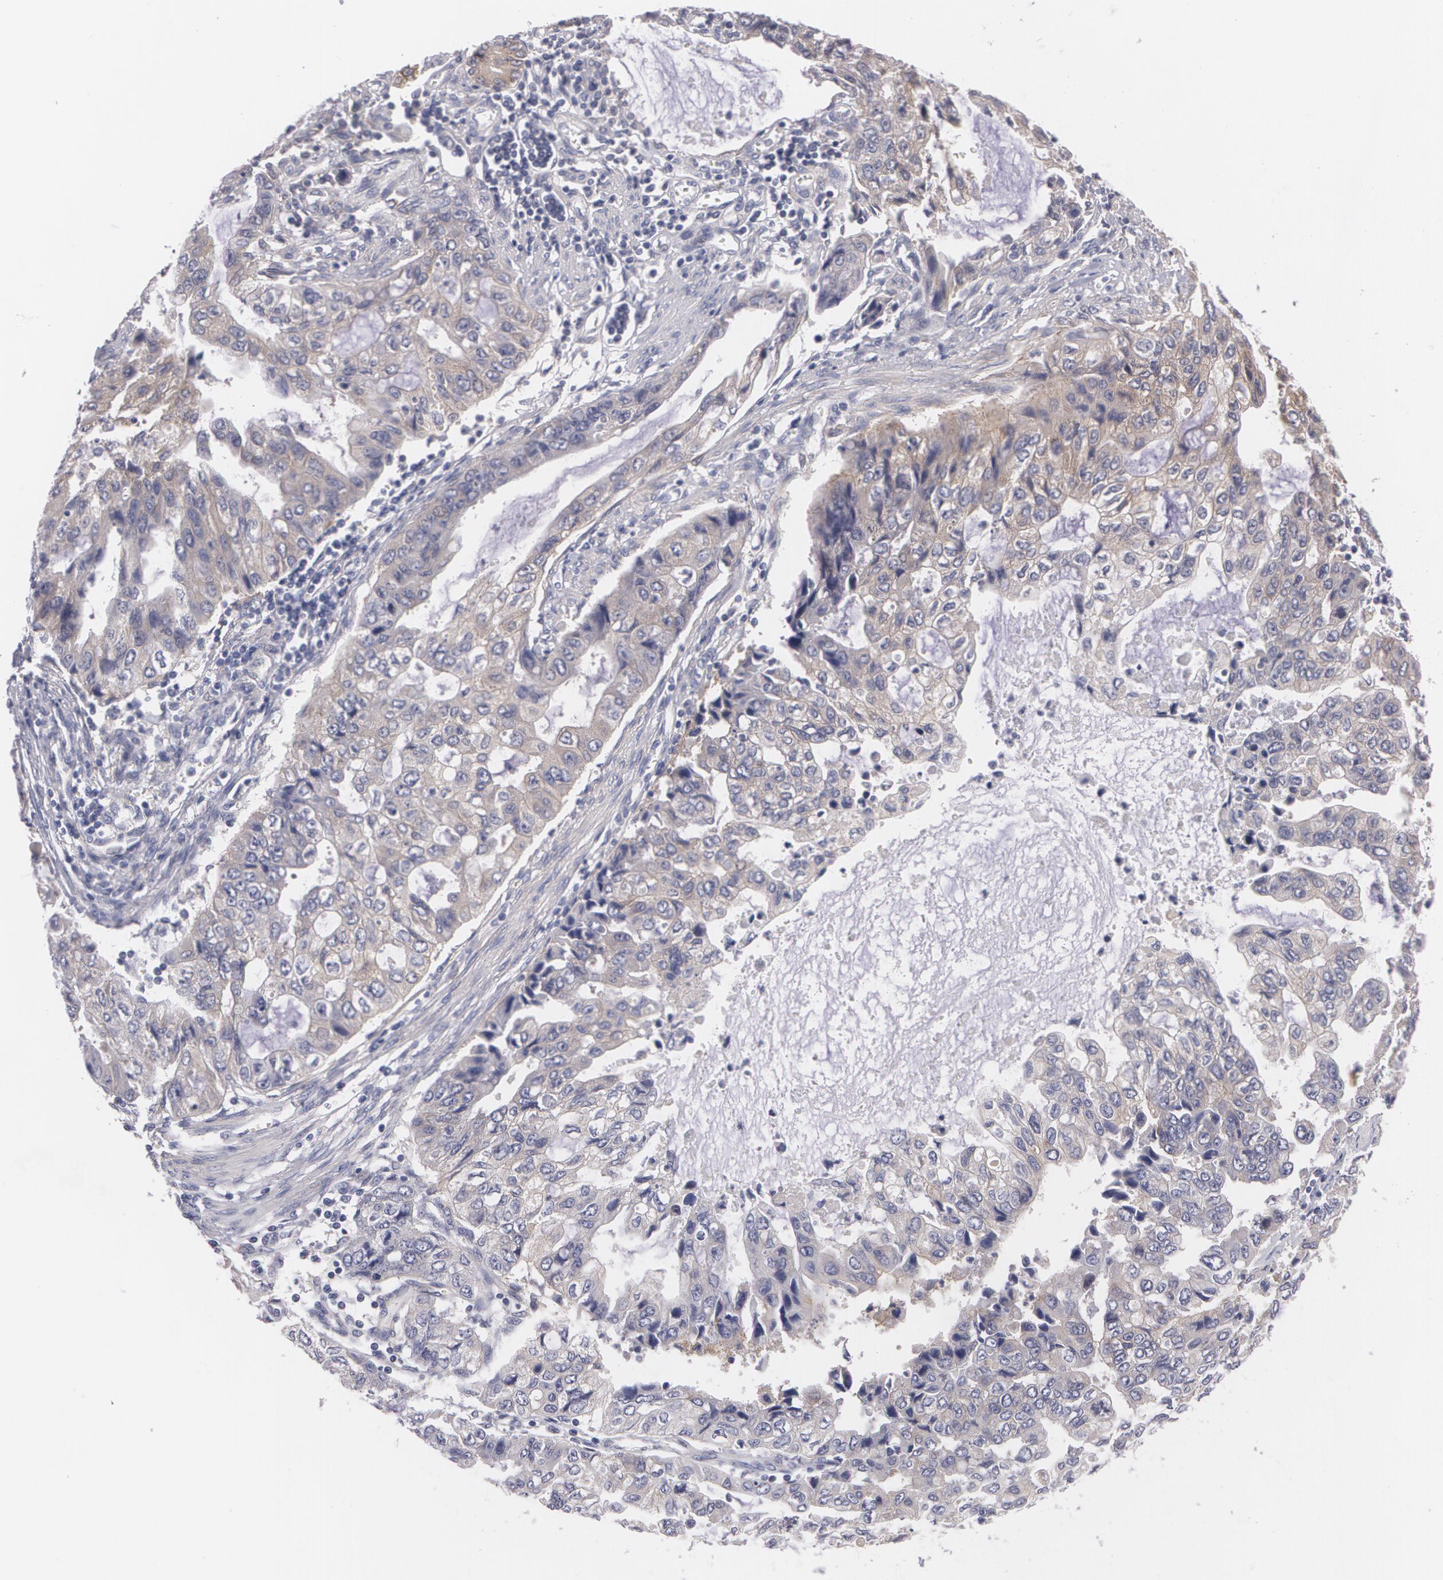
{"staining": {"intensity": "weak", "quantity": "25%-75%", "location": "cytoplasmic/membranous"}, "tissue": "stomach cancer", "cell_type": "Tumor cells", "image_type": "cancer", "snomed": [{"axis": "morphology", "description": "Adenocarcinoma, NOS"}, {"axis": "topography", "description": "Stomach, upper"}], "caption": "A brown stain shows weak cytoplasmic/membranous staining of a protein in human stomach cancer tumor cells.", "gene": "CASK", "patient": {"sex": "female", "age": 52}}